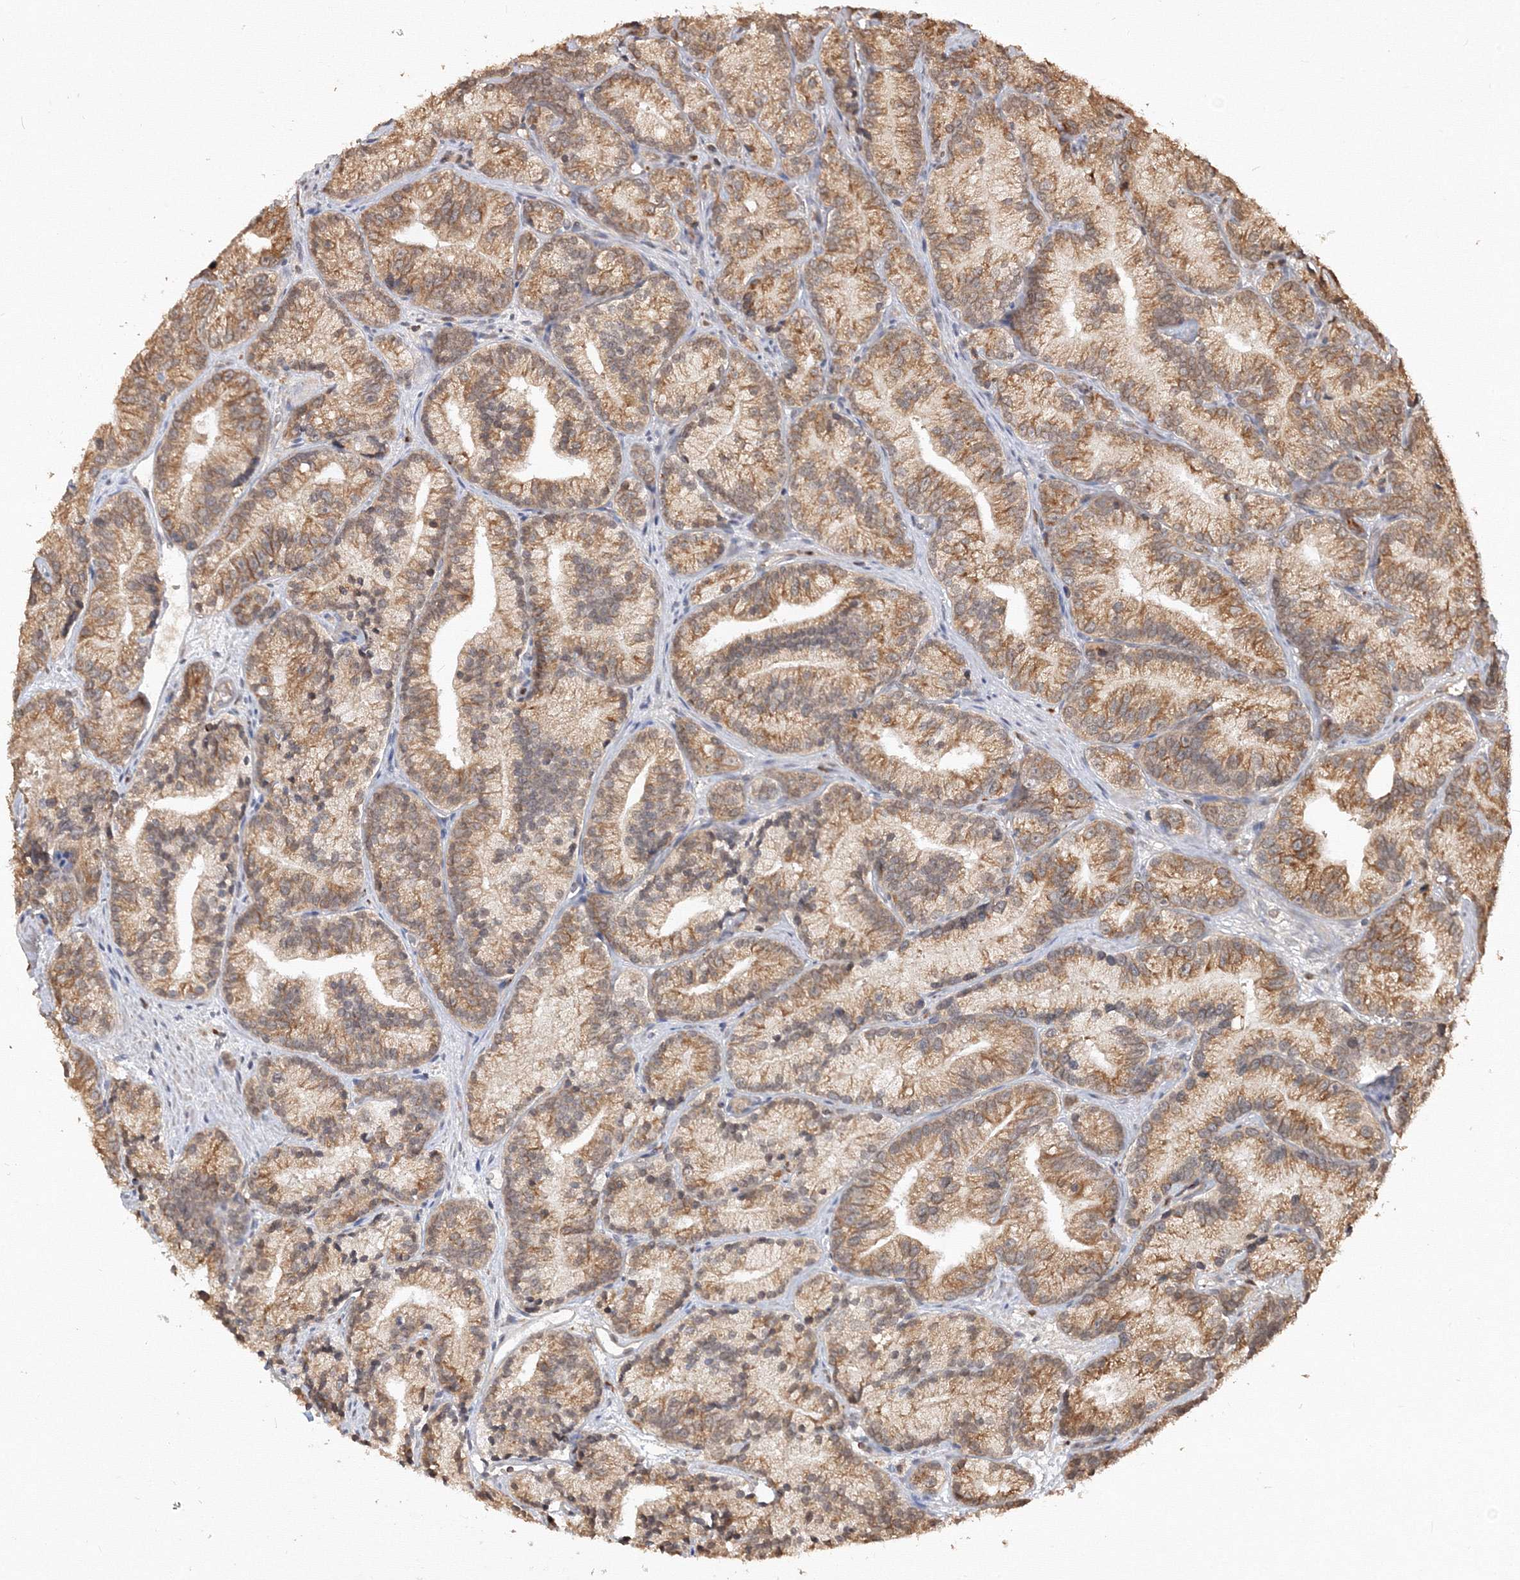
{"staining": {"intensity": "moderate", "quantity": ">75%", "location": "cytoplasmic/membranous"}, "tissue": "prostate cancer", "cell_type": "Tumor cells", "image_type": "cancer", "snomed": [{"axis": "morphology", "description": "Adenocarcinoma, Low grade"}, {"axis": "topography", "description": "Prostate"}], "caption": "The histopathology image shows a brown stain indicating the presence of a protein in the cytoplasmic/membranous of tumor cells in low-grade adenocarcinoma (prostate).", "gene": "TMEM50B", "patient": {"sex": "male", "age": 89}}